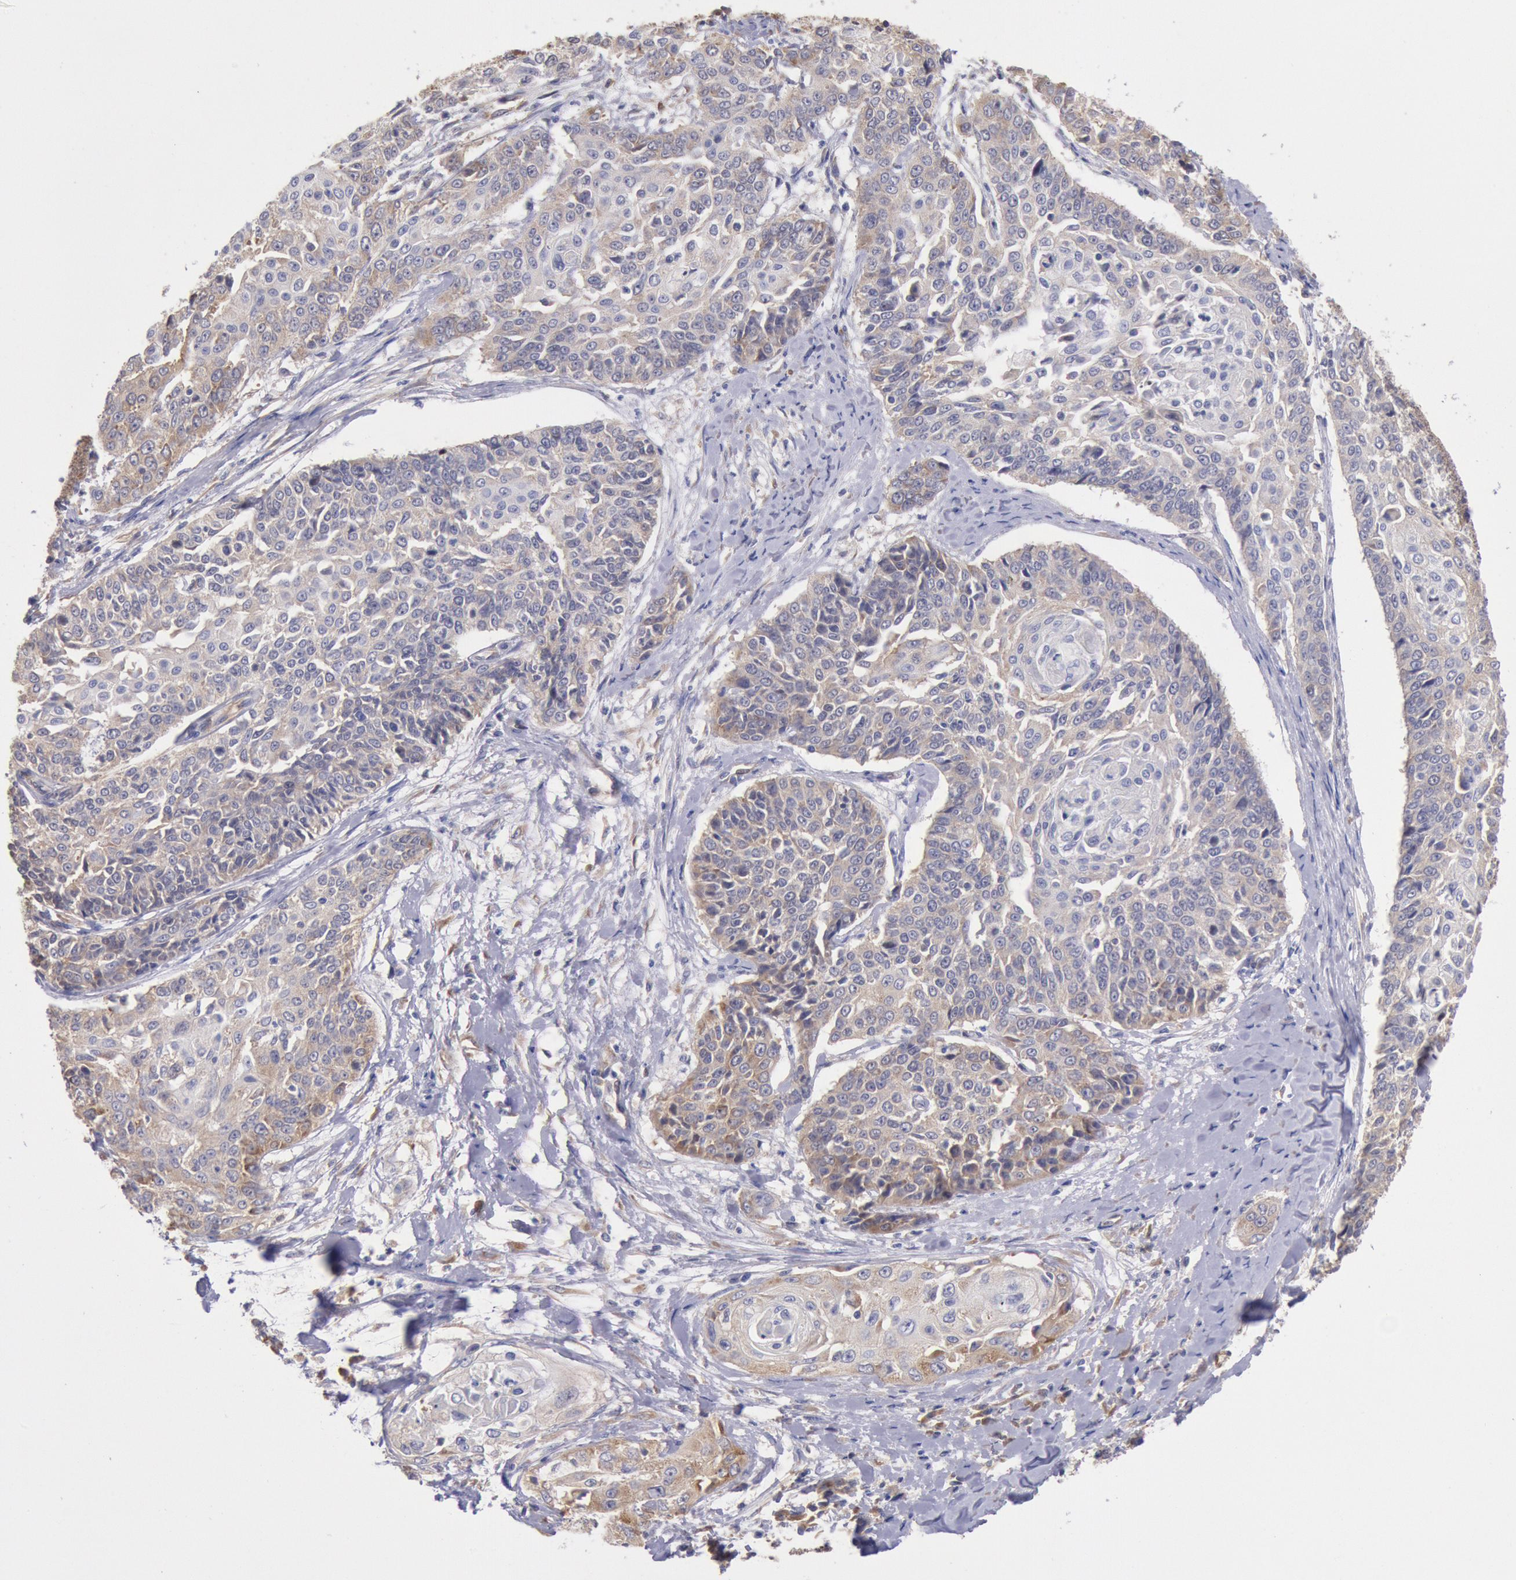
{"staining": {"intensity": "weak", "quantity": ">75%", "location": "cytoplasmic/membranous"}, "tissue": "cervical cancer", "cell_type": "Tumor cells", "image_type": "cancer", "snomed": [{"axis": "morphology", "description": "Squamous cell carcinoma, NOS"}, {"axis": "topography", "description": "Cervix"}], "caption": "Cervical cancer stained with a protein marker exhibits weak staining in tumor cells.", "gene": "DRG1", "patient": {"sex": "female", "age": 64}}